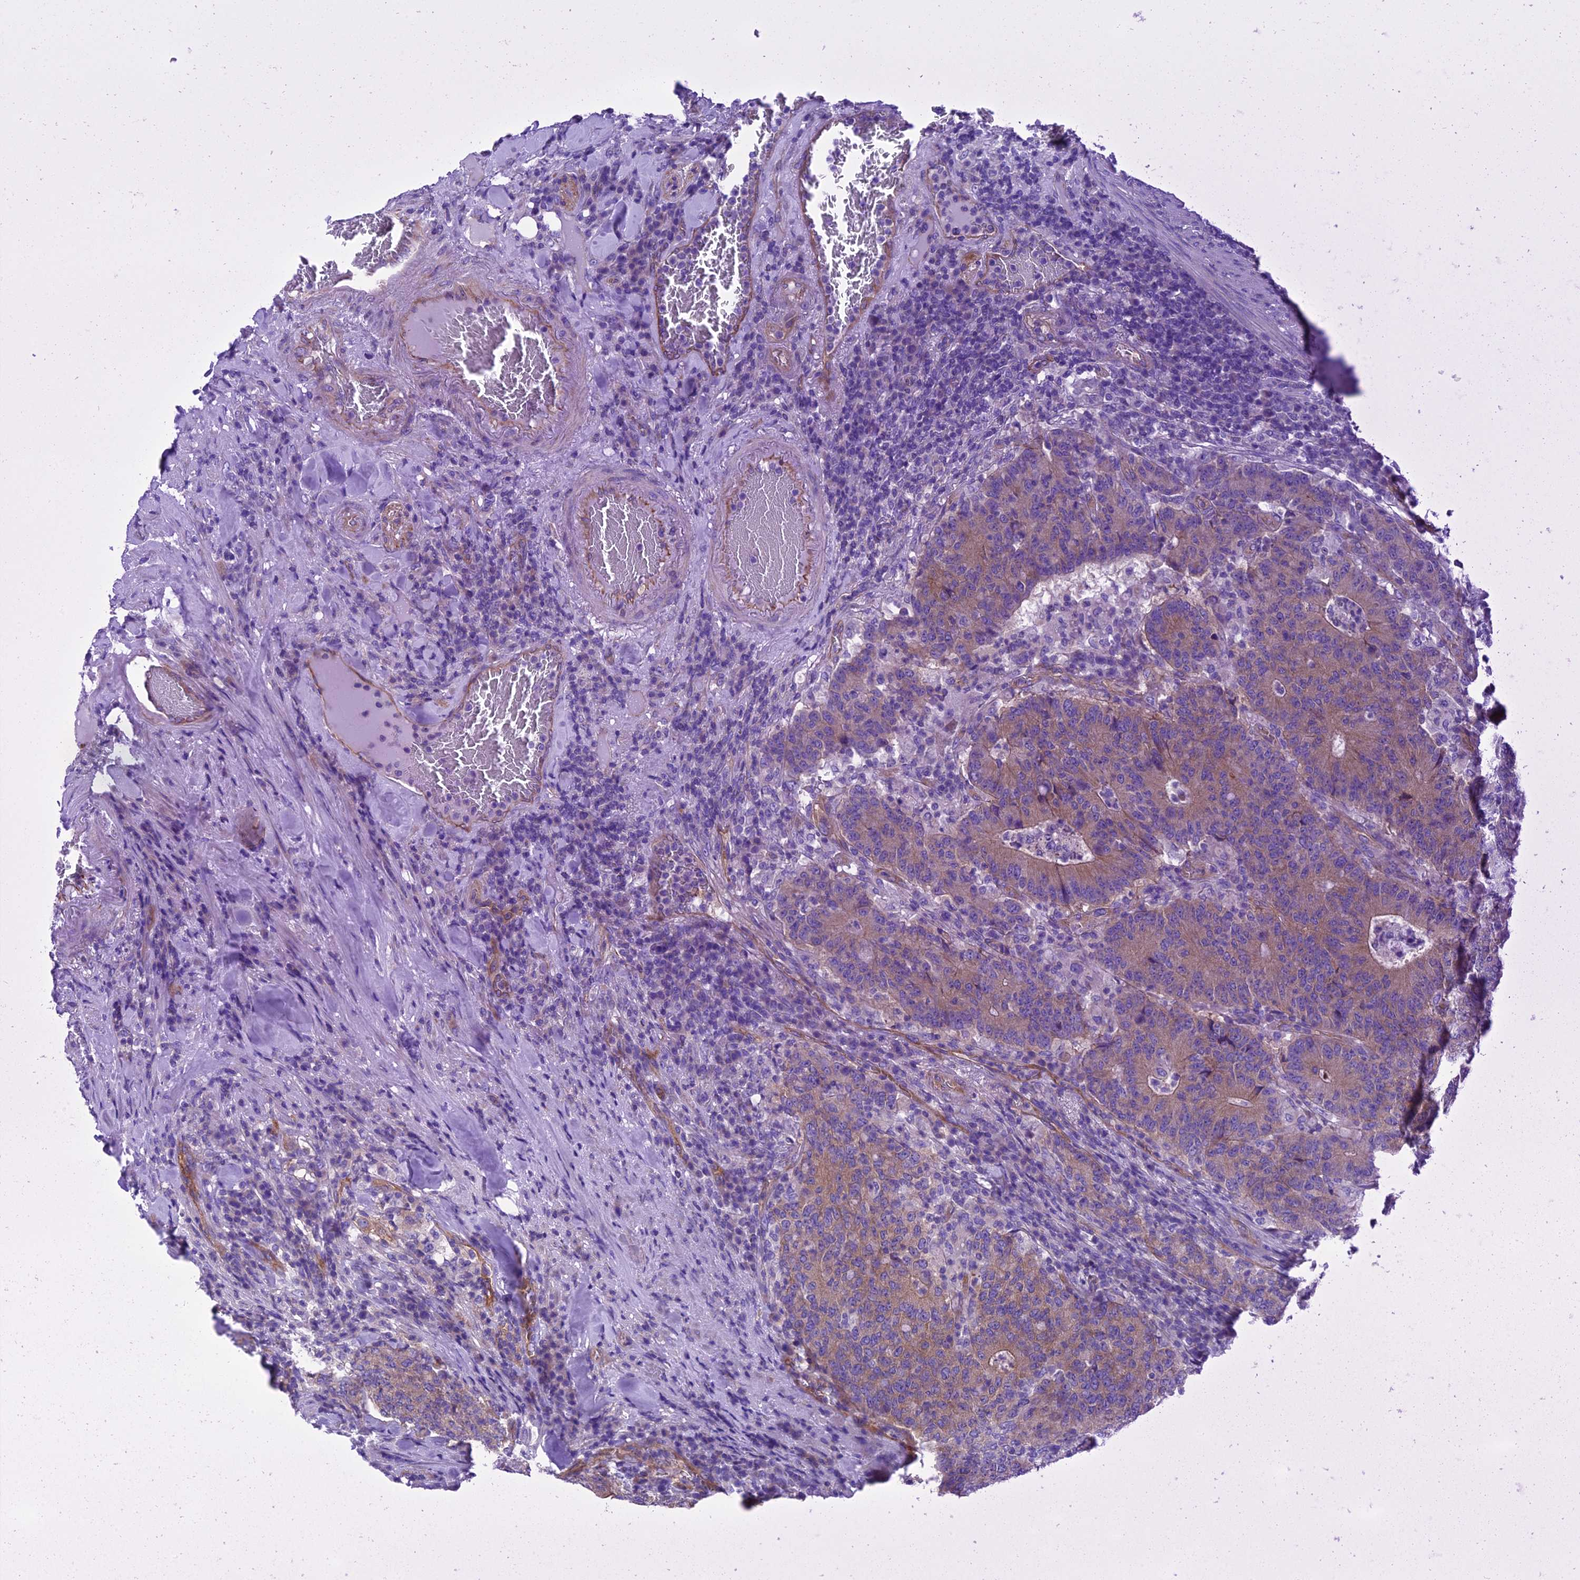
{"staining": {"intensity": "moderate", "quantity": "25%-75%", "location": "cytoplasmic/membranous"}, "tissue": "colorectal cancer", "cell_type": "Tumor cells", "image_type": "cancer", "snomed": [{"axis": "morphology", "description": "Normal tissue, NOS"}, {"axis": "morphology", "description": "Adenocarcinoma, NOS"}, {"axis": "topography", "description": "Colon"}], "caption": "This photomicrograph shows immunohistochemistry (IHC) staining of adenocarcinoma (colorectal), with medium moderate cytoplasmic/membranous staining in about 25%-75% of tumor cells.", "gene": "PPFIA3", "patient": {"sex": "female", "age": 75}}